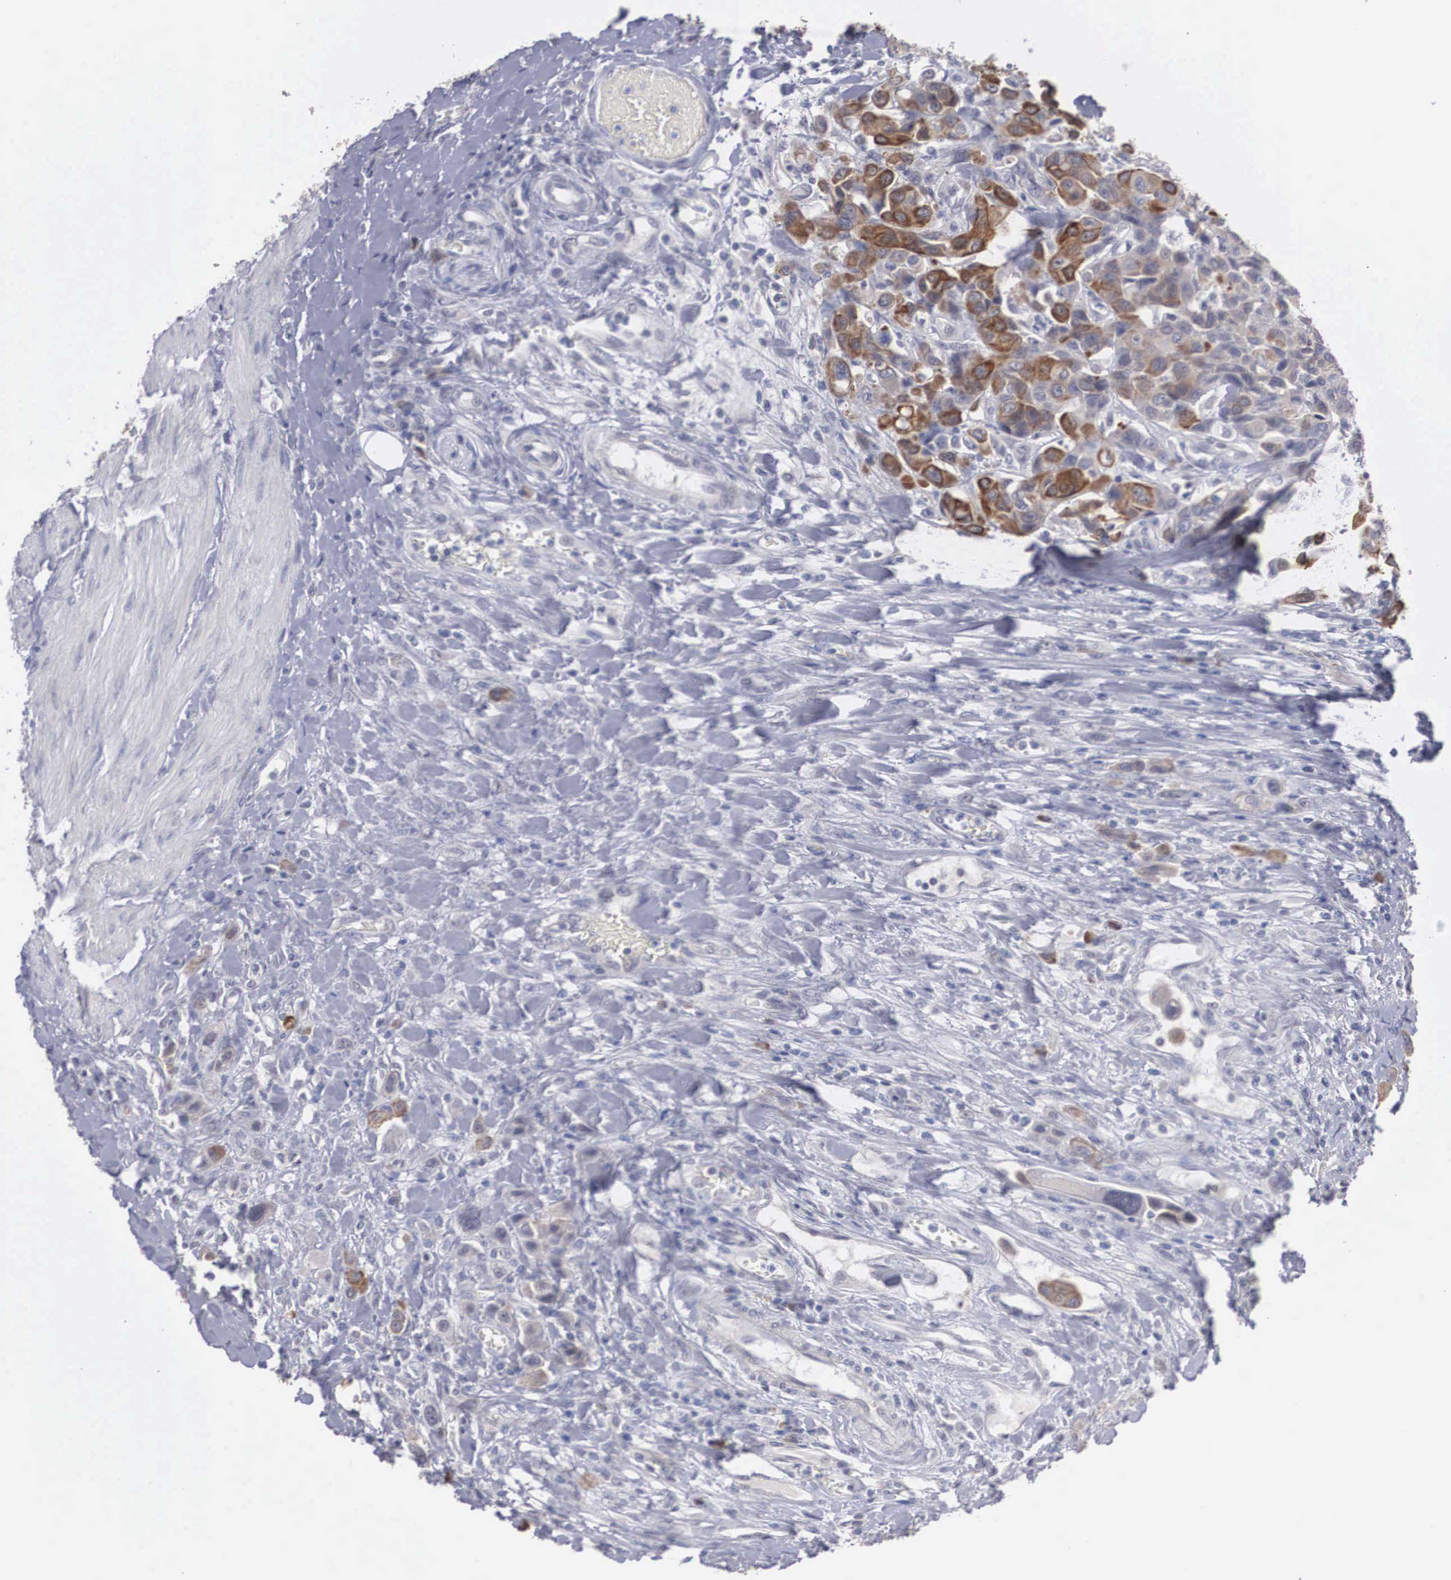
{"staining": {"intensity": "moderate", "quantity": "25%-75%", "location": "cytoplasmic/membranous"}, "tissue": "urothelial cancer", "cell_type": "Tumor cells", "image_type": "cancer", "snomed": [{"axis": "morphology", "description": "Urothelial carcinoma, High grade"}, {"axis": "topography", "description": "Urinary bladder"}], "caption": "Urothelial cancer stained with IHC exhibits moderate cytoplasmic/membranous expression in about 25%-75% of tumor cells.", "gene": "WDR89", "patient": {"sex": "male", "age": 50}}